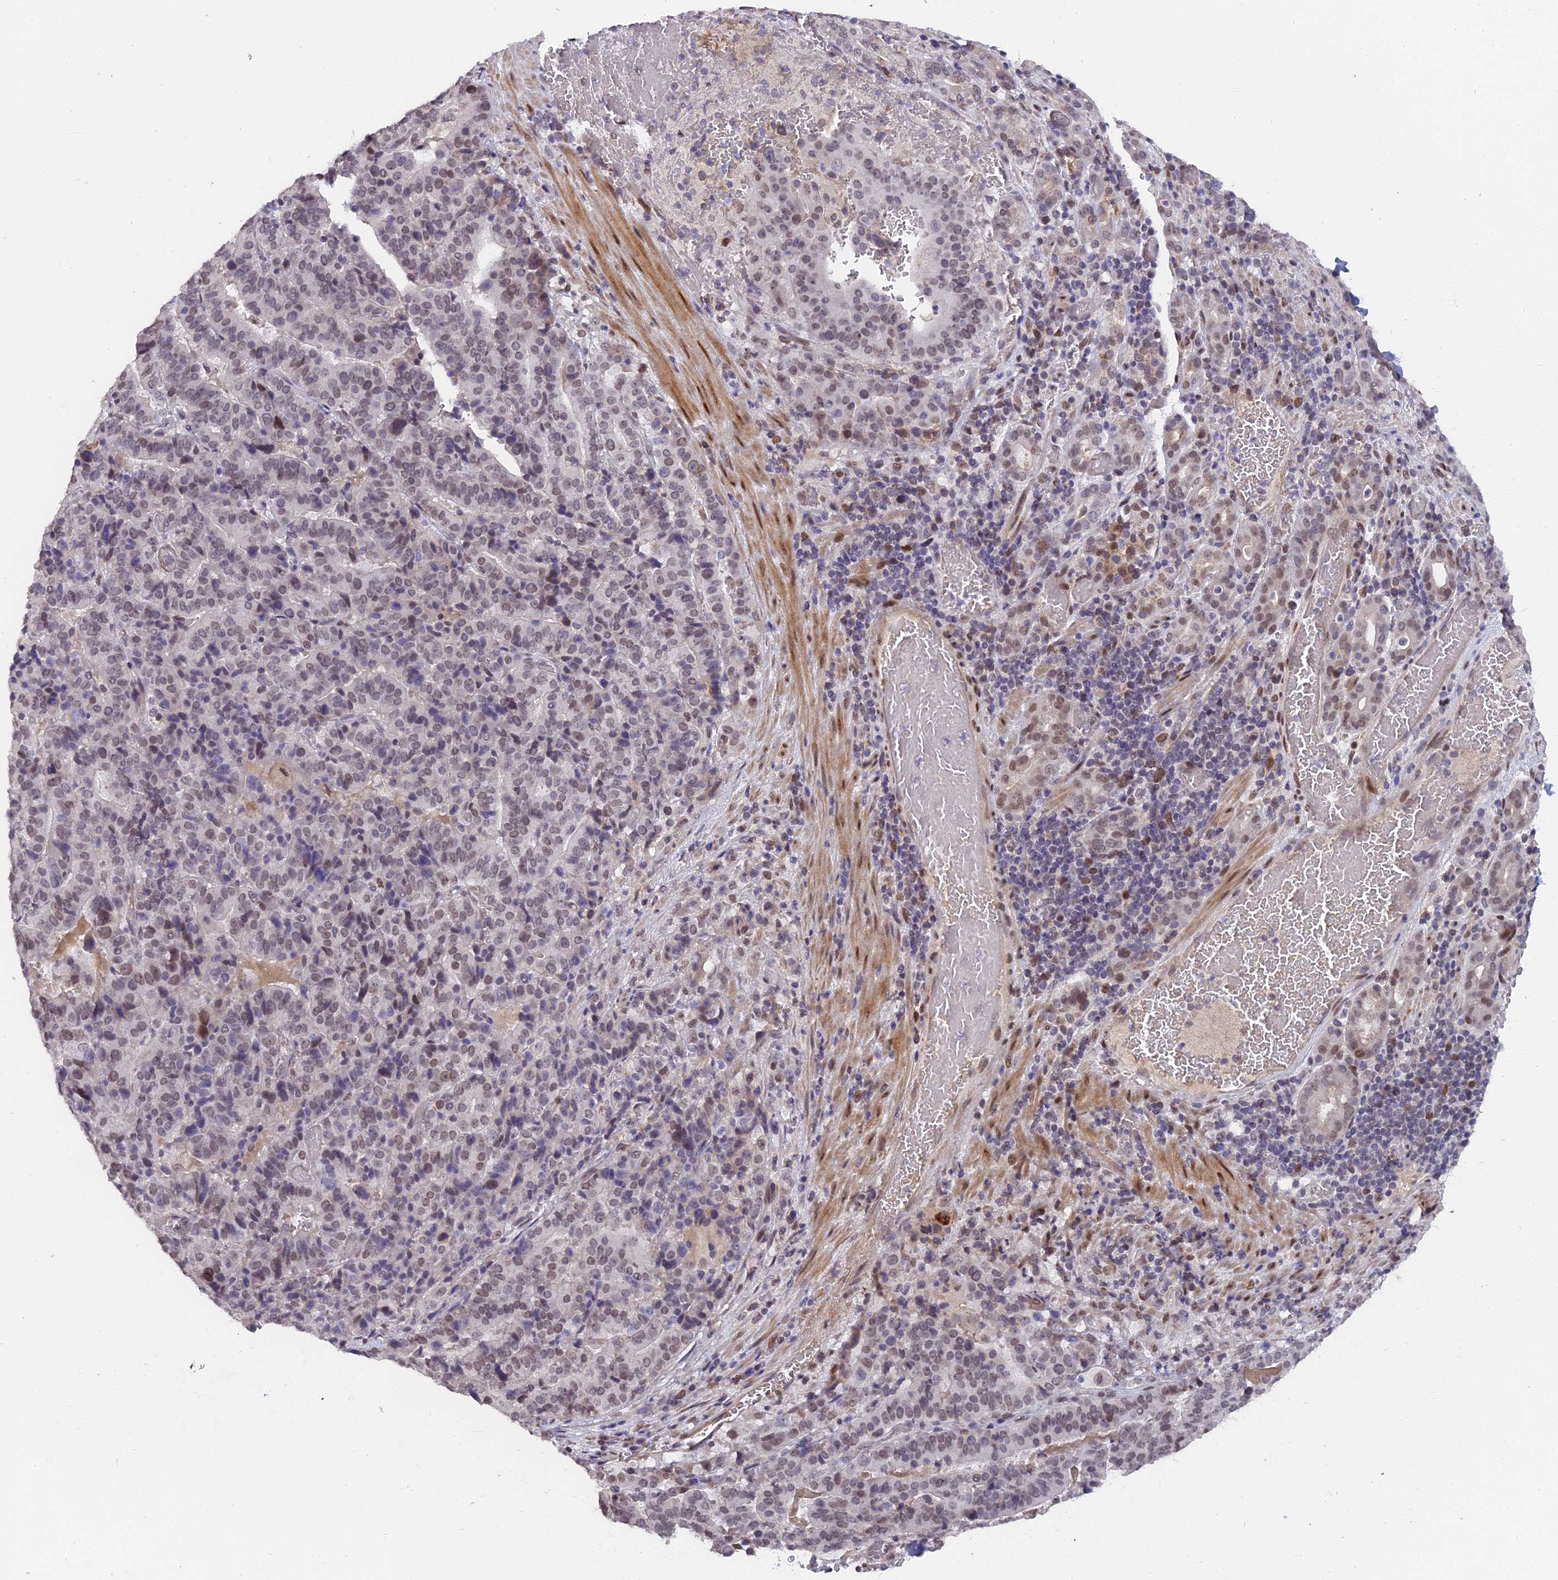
{"staining": {"intensity": "moderate", "quantity": "<25%", "location": "nuclear"}, "tissue": "stomach cancer", "cell_type": "Tumor cells", "image_type": "cancer", "snomed": [{"axis": "morphology", "description": "Adenocarcinoma, NOS"}, {"axis": "topography", "description": "Stomach"}], "caption": "Protein analysis of stomach cancer tissue displays moderate nuclear expression in about <25% of tumor cells.", "gene": "PYGO1", "patient": {"sex": "male", "age": 48}}